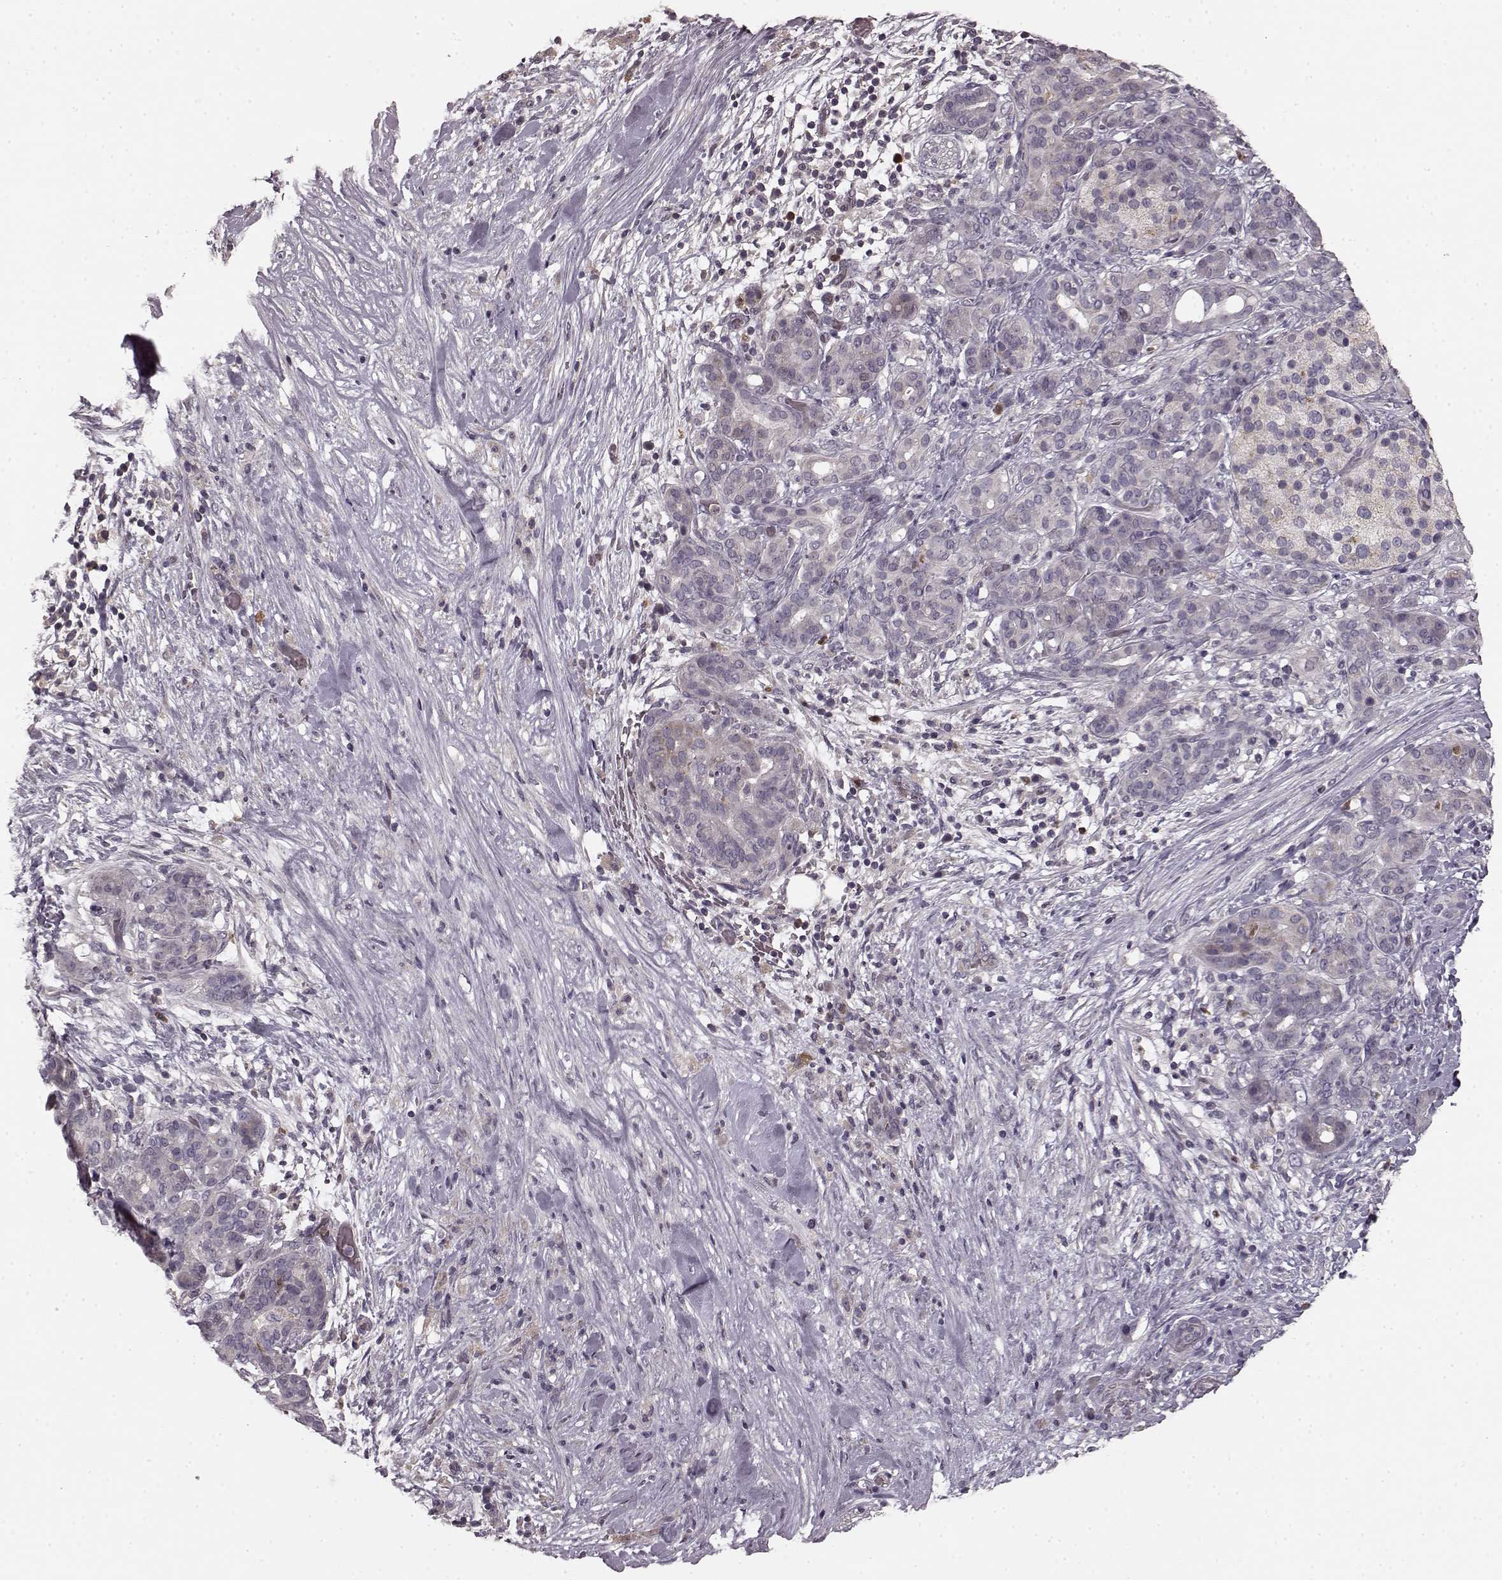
{"staining": {"intensity": "negative", "quantity": "none", "location": "none"}, "tissue": "pancreatic cancer", "cell_type": "Tumor cells", "image_type": "cancer", "snomed": [{"axis": "morphology", "description": "Adenocarcinoma, NOS"}, {"axis": "topography", "description": "Pancreas"}], "caption": "The immunohistochemistry (IHC) image has no significant expression in tumor cells of pancreatic cancer (adenocarcinoma) tissue. The staining is performed using DAB (3,3'-diaminobenzidine) brown chromogen with nuclei counter-stained in using hematoxylin.", "gene": "CHIT1", "patient": {"sex": "male", "age": 44}}